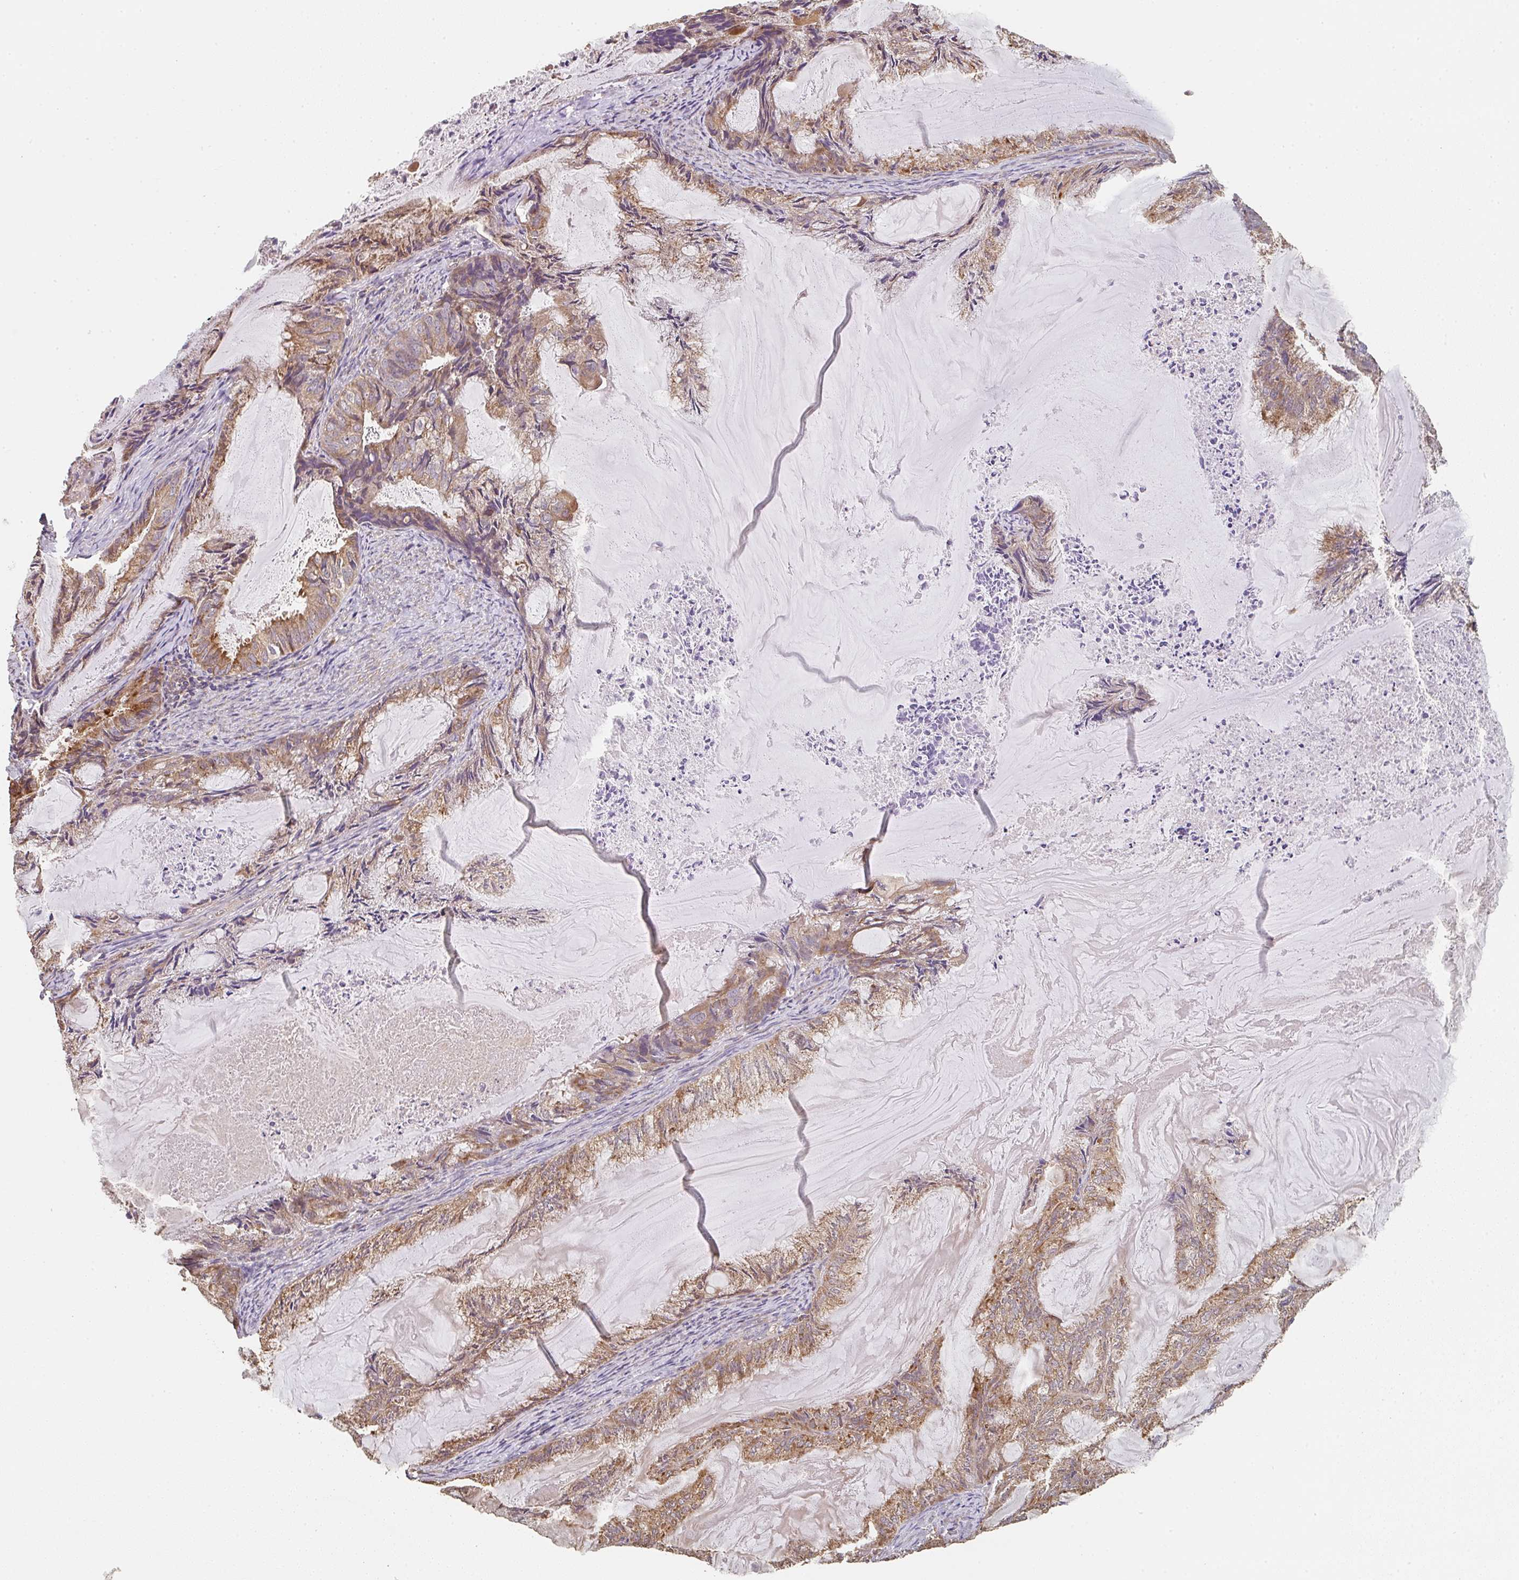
{"staining": {"intensity": "moderate", "quantity": ">75%", "location": "cytoplasmic/membranous"}, "tissue": "endometrial cancer", "cell_type": "Tumor cells", "image_type": "cancer", "snomed": [{"axis": "morphology", "description": "Adenocarcinoma, NOS"}, {"axis": "topography", "description": "Endometrium"}], "caption": "Tumor cells demonstrate medium levels of moderate cytoplasmic/membranous positivity in about >75% of cells in human endometrial adenocarcinoma. The staining was performed using DAB (3,3'-diaminobenzidine), with brown indicating positive protein expression. Nuclei are stained blue with hematoxylin.", "gene": "POLG", "patient": {"sex": "female", "age": 86}}